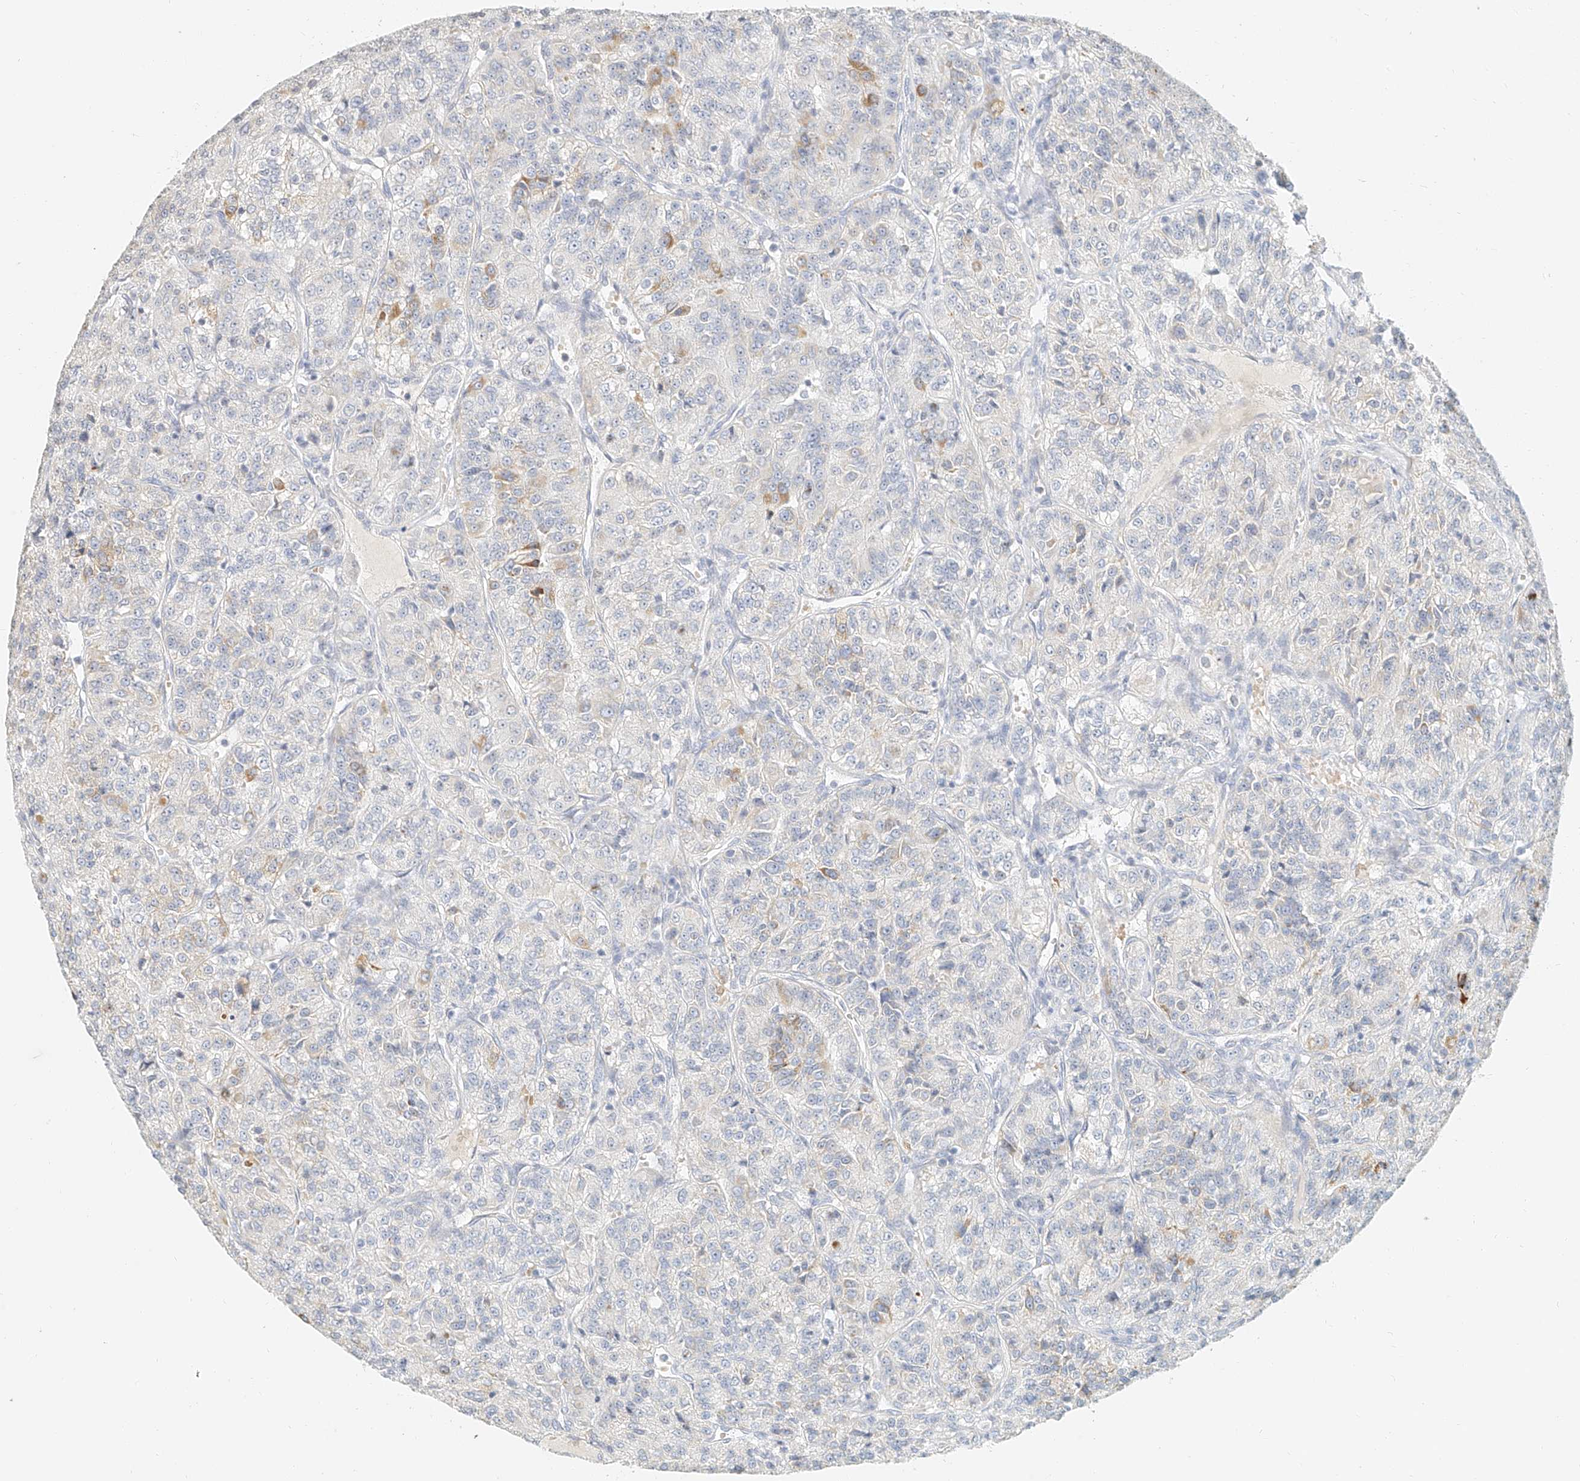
{"staining": {"intensity": "moderate", "quantity": "<25%", "location": "cytoplasmic/membranous"}, "tissue": "renal cancer", "cell_type": "Tumor cells", "image_type": "cancer", "snomed": [{"axis": "morphology", "description": "Adenocarcinoma, NOS"}, {"axis": "topography", "description": "Kidney"}], "caption": "A low amount of moderate cytoplasmic/membranous expression is identified in approximately <25% of tumor cells in renal cancer tissue.", "gene": "CXorf58", "patient": {"sex": "female", "age": 63}}